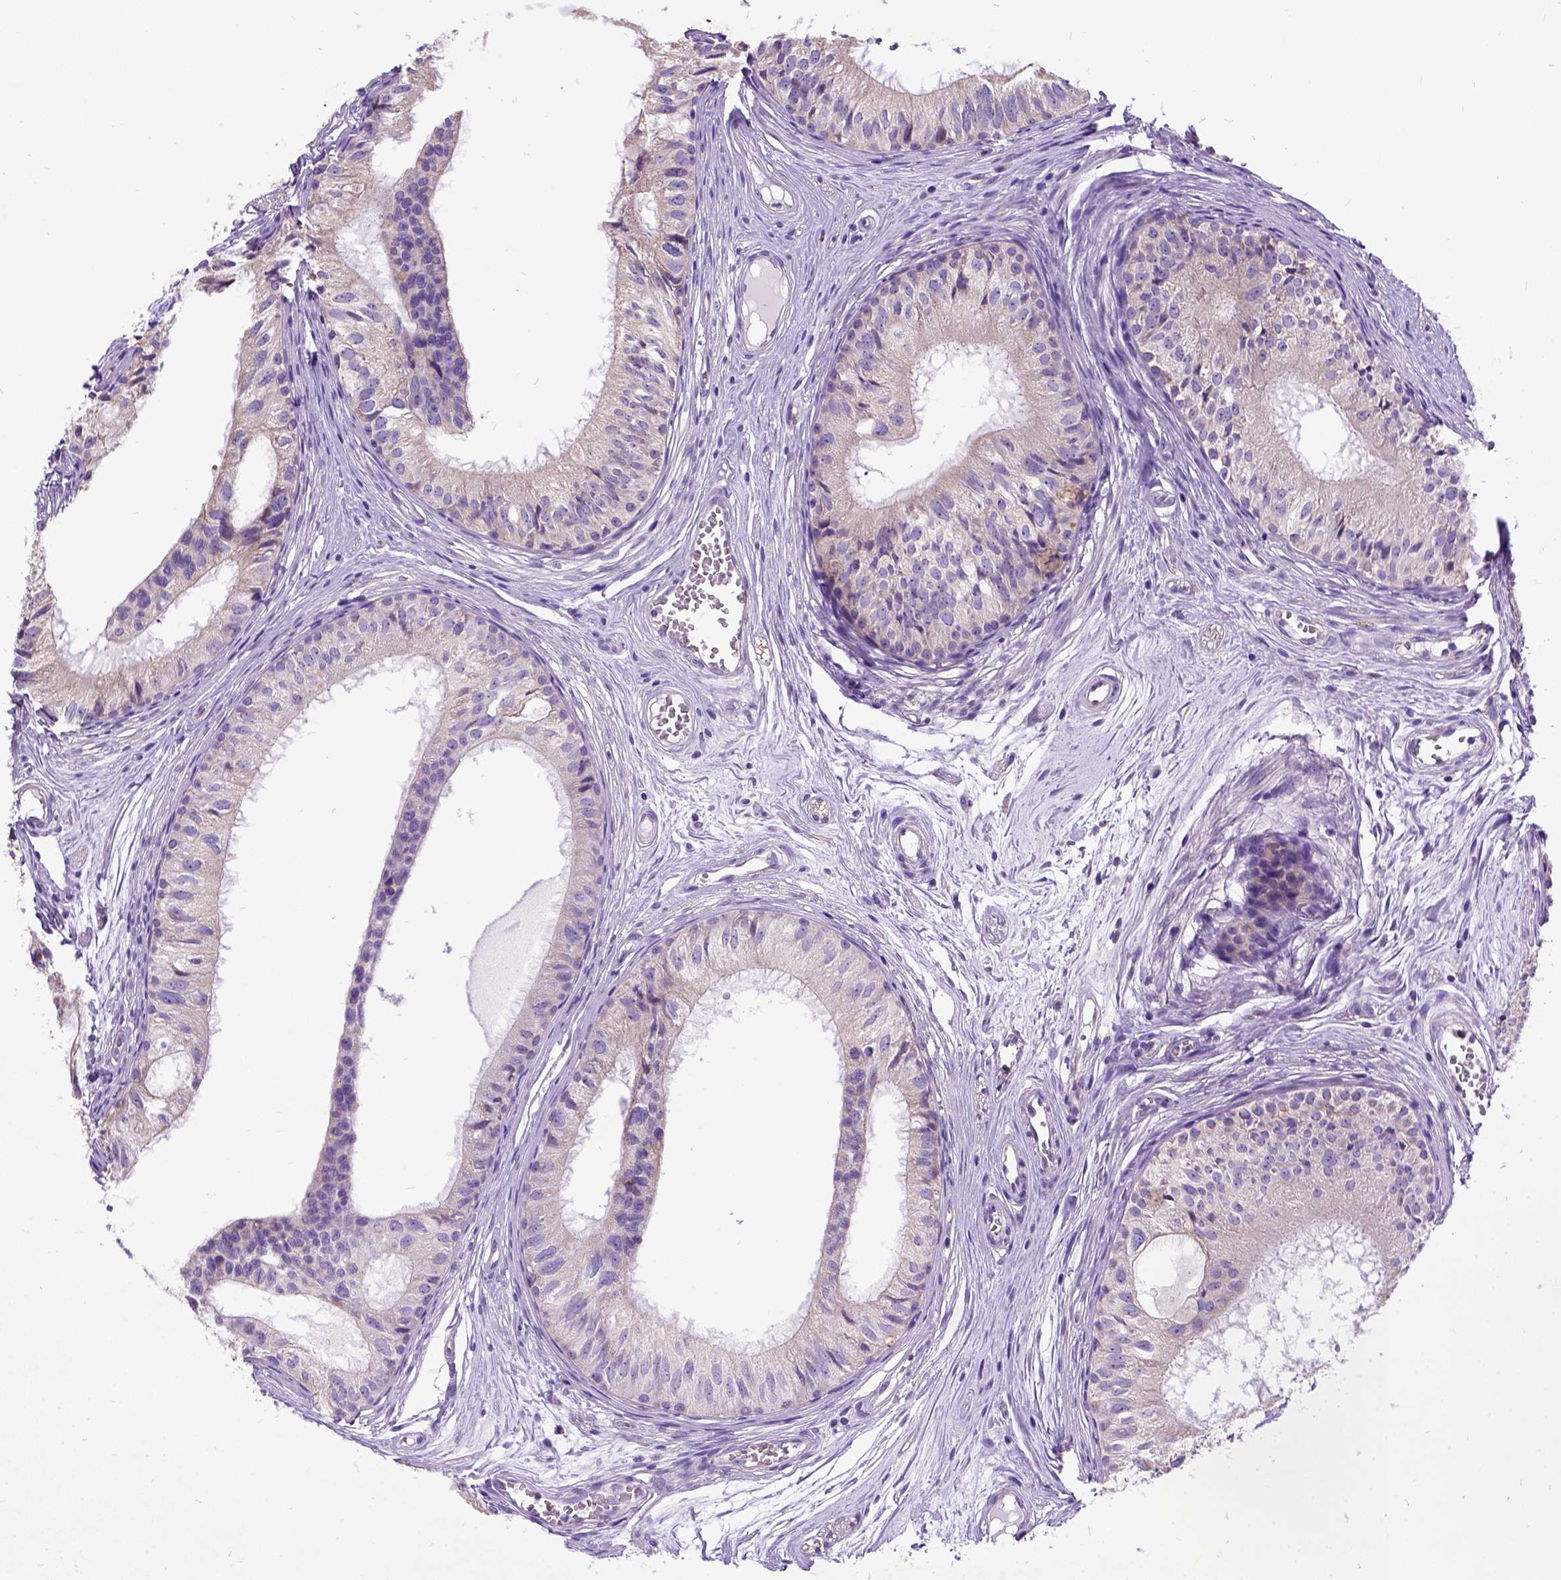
{"staining": {"intensity": "negative", "quantity": "none", "location": "none"}, "tissue": "epididymis", "cell_type": "Glandular cells", "image_type": "normal", "snomed": [{"axis": "morphology", "description": "Normal tissue, NOS"}, {"axis": "topography", "description": "Epididymis"}], "caption": "Immunohistochemical staining of normal epididymis reveals no significant positivity in glandular cells.", "gene": "CFAP54", "patient": {"sex": "male", "age": 25}}